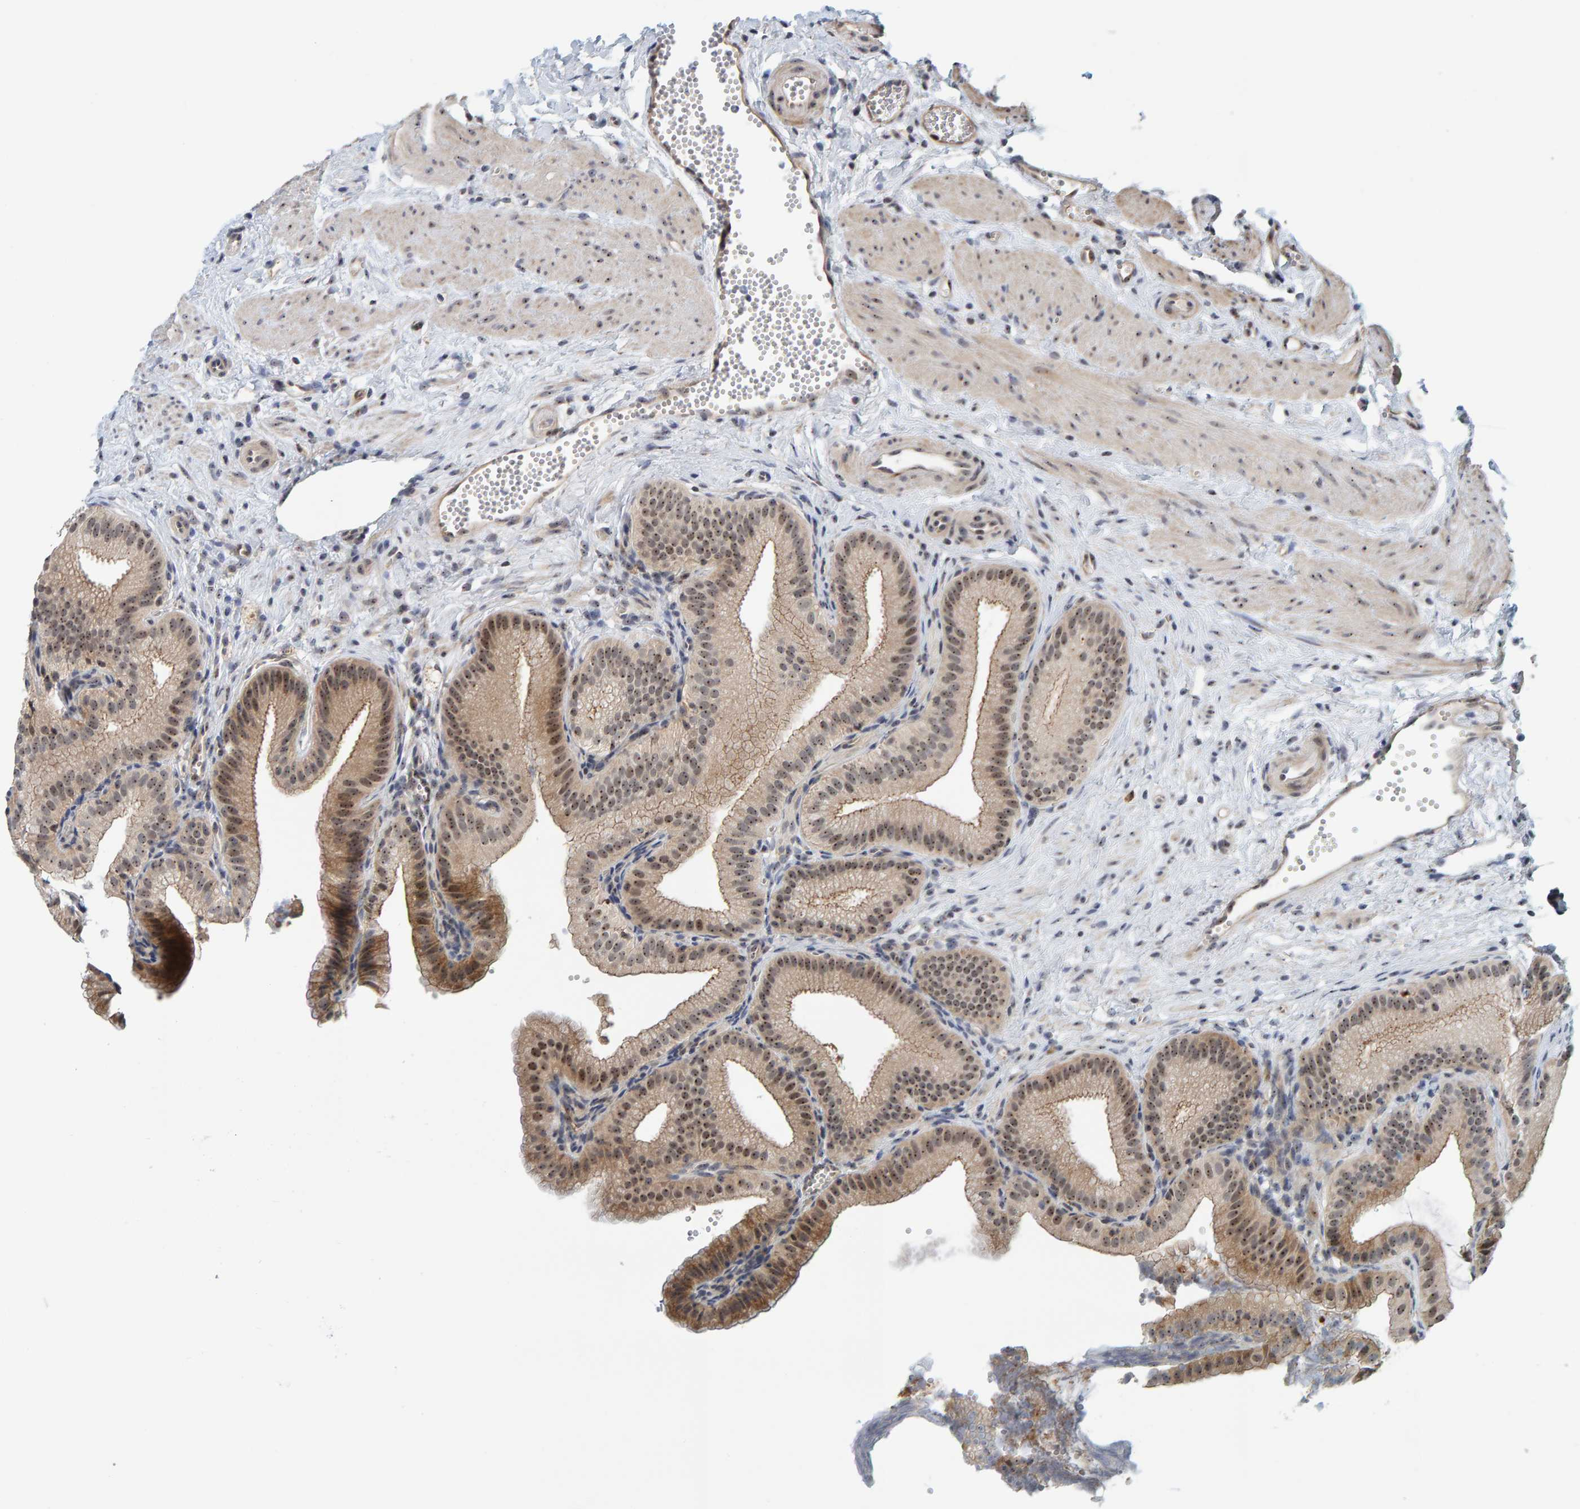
{"staining": {"intensity": "moderate", "quantity": ">75%", "location": "cytoplasmic/membranous,nuclear"}, "tissue": "gallbladder", "cell_type": "Glandular cells", "image_type": "normal", "snomed": [{"axis": "morphology", "description": "Normal tissue, NOS"}, {"axis": "topography", "description": "Gallbladder"}], "caption": "Immunohistochemical staining of benign human gallbladder shows >75% levels of moderate cytoplasmic/membranous,nuclear protein staining in about >75% of glandular cells. The protein of interest is stained brown, and the nuclei are stained in blue (DAB IHC with brightfield microscopy, high magnification).", "gene": "POLR1E", "patient": {"sex": "male", "age": 38}}